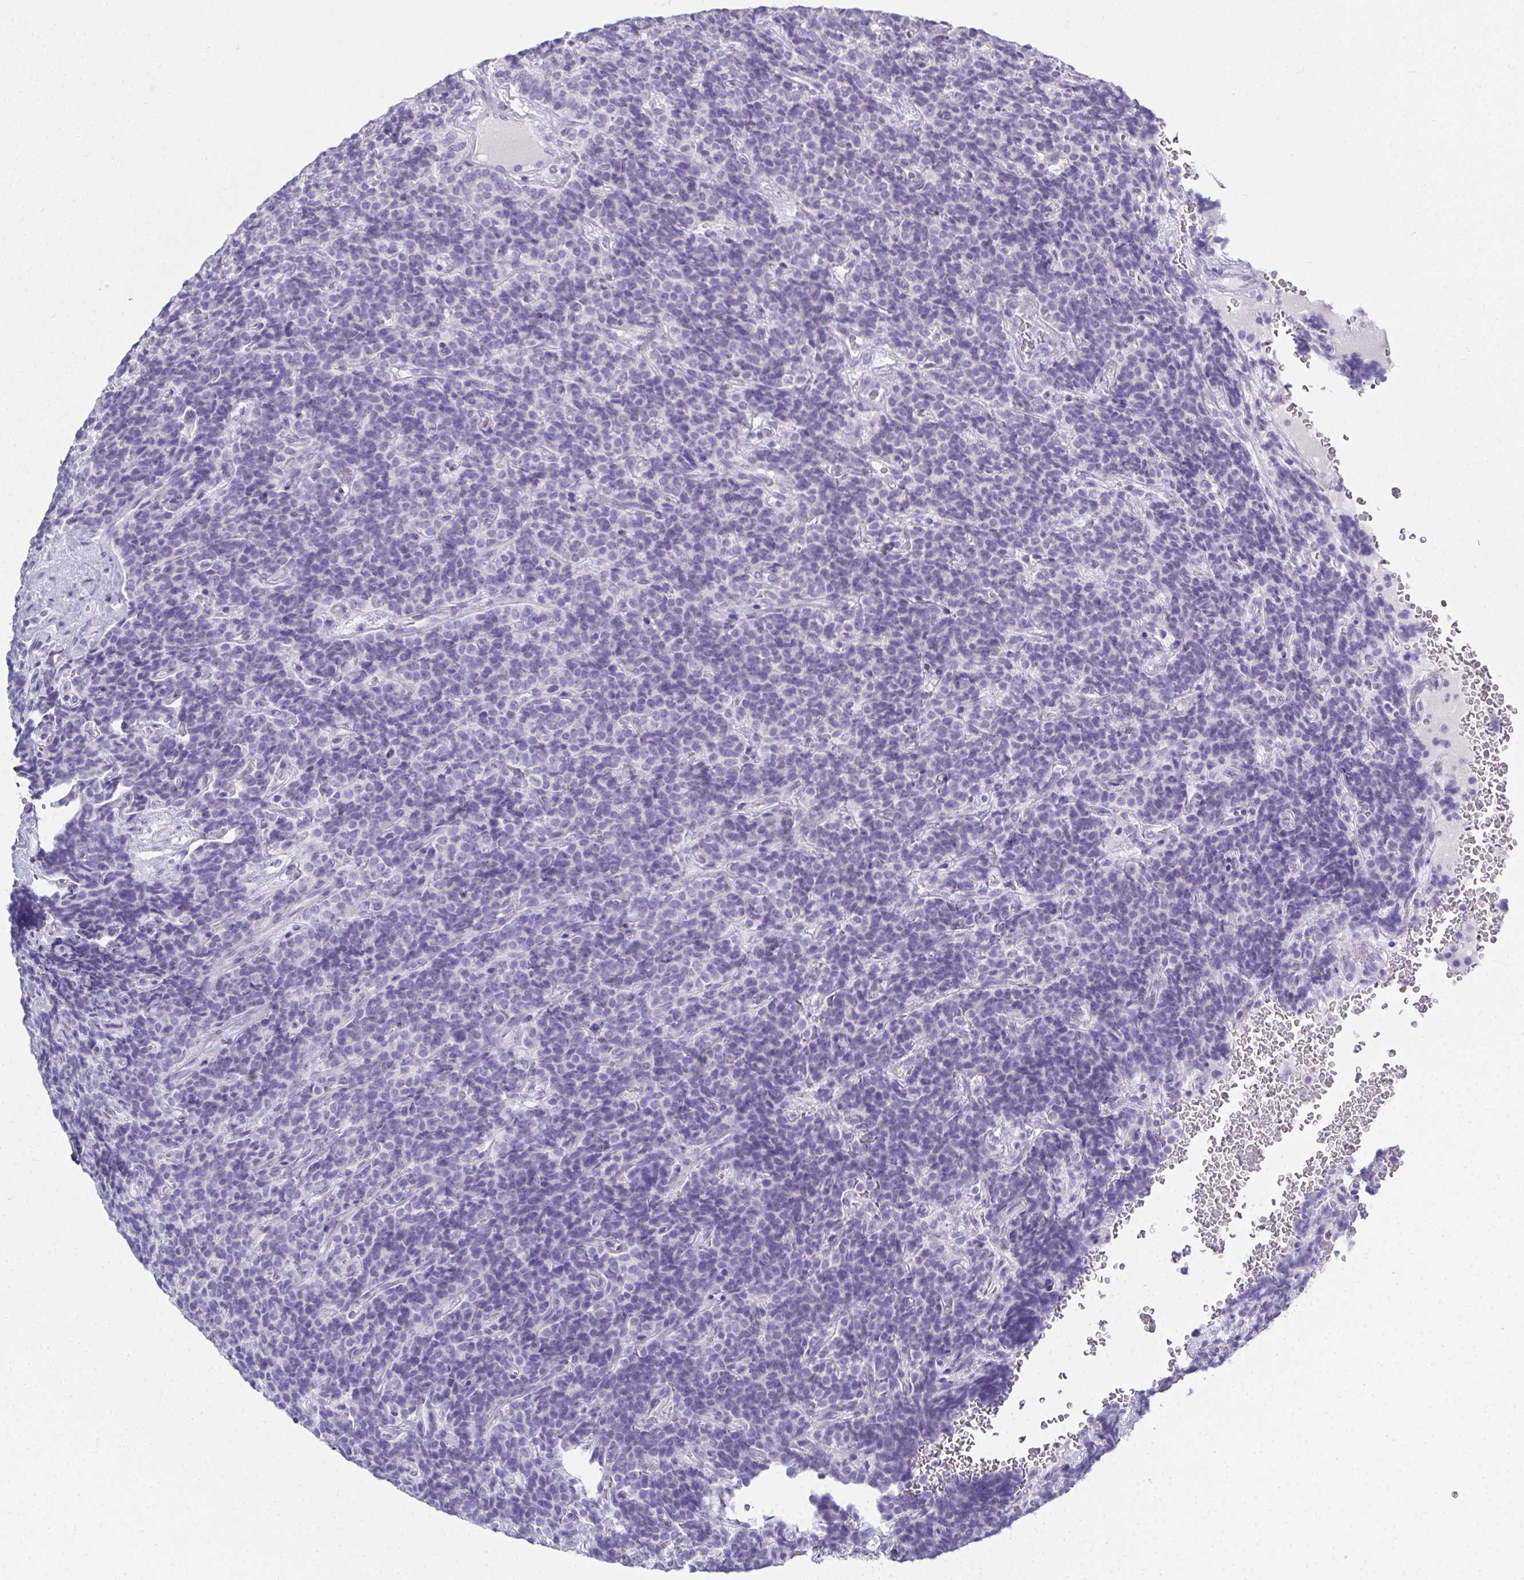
{"staining": {"intensity": "negative", "quantity": "none", "location": "none"}, "tissue": "carcinoid", "cell_type": "Tumor cells", "image_type": "cancer", "snomed": [{"axis": "morphology", "description": "Carcinoid, malignant, NOS"}, {"axis": "topography", "description": "Pancreas"}], "caption": "DAB (3,3'-diaminobenzidine) immunohistochemical staining of human malignant carcinoid reveals no significant staining in tumor cells.", "gene": "SYCP1", "patient": {"sex": "male", "age": 36}}